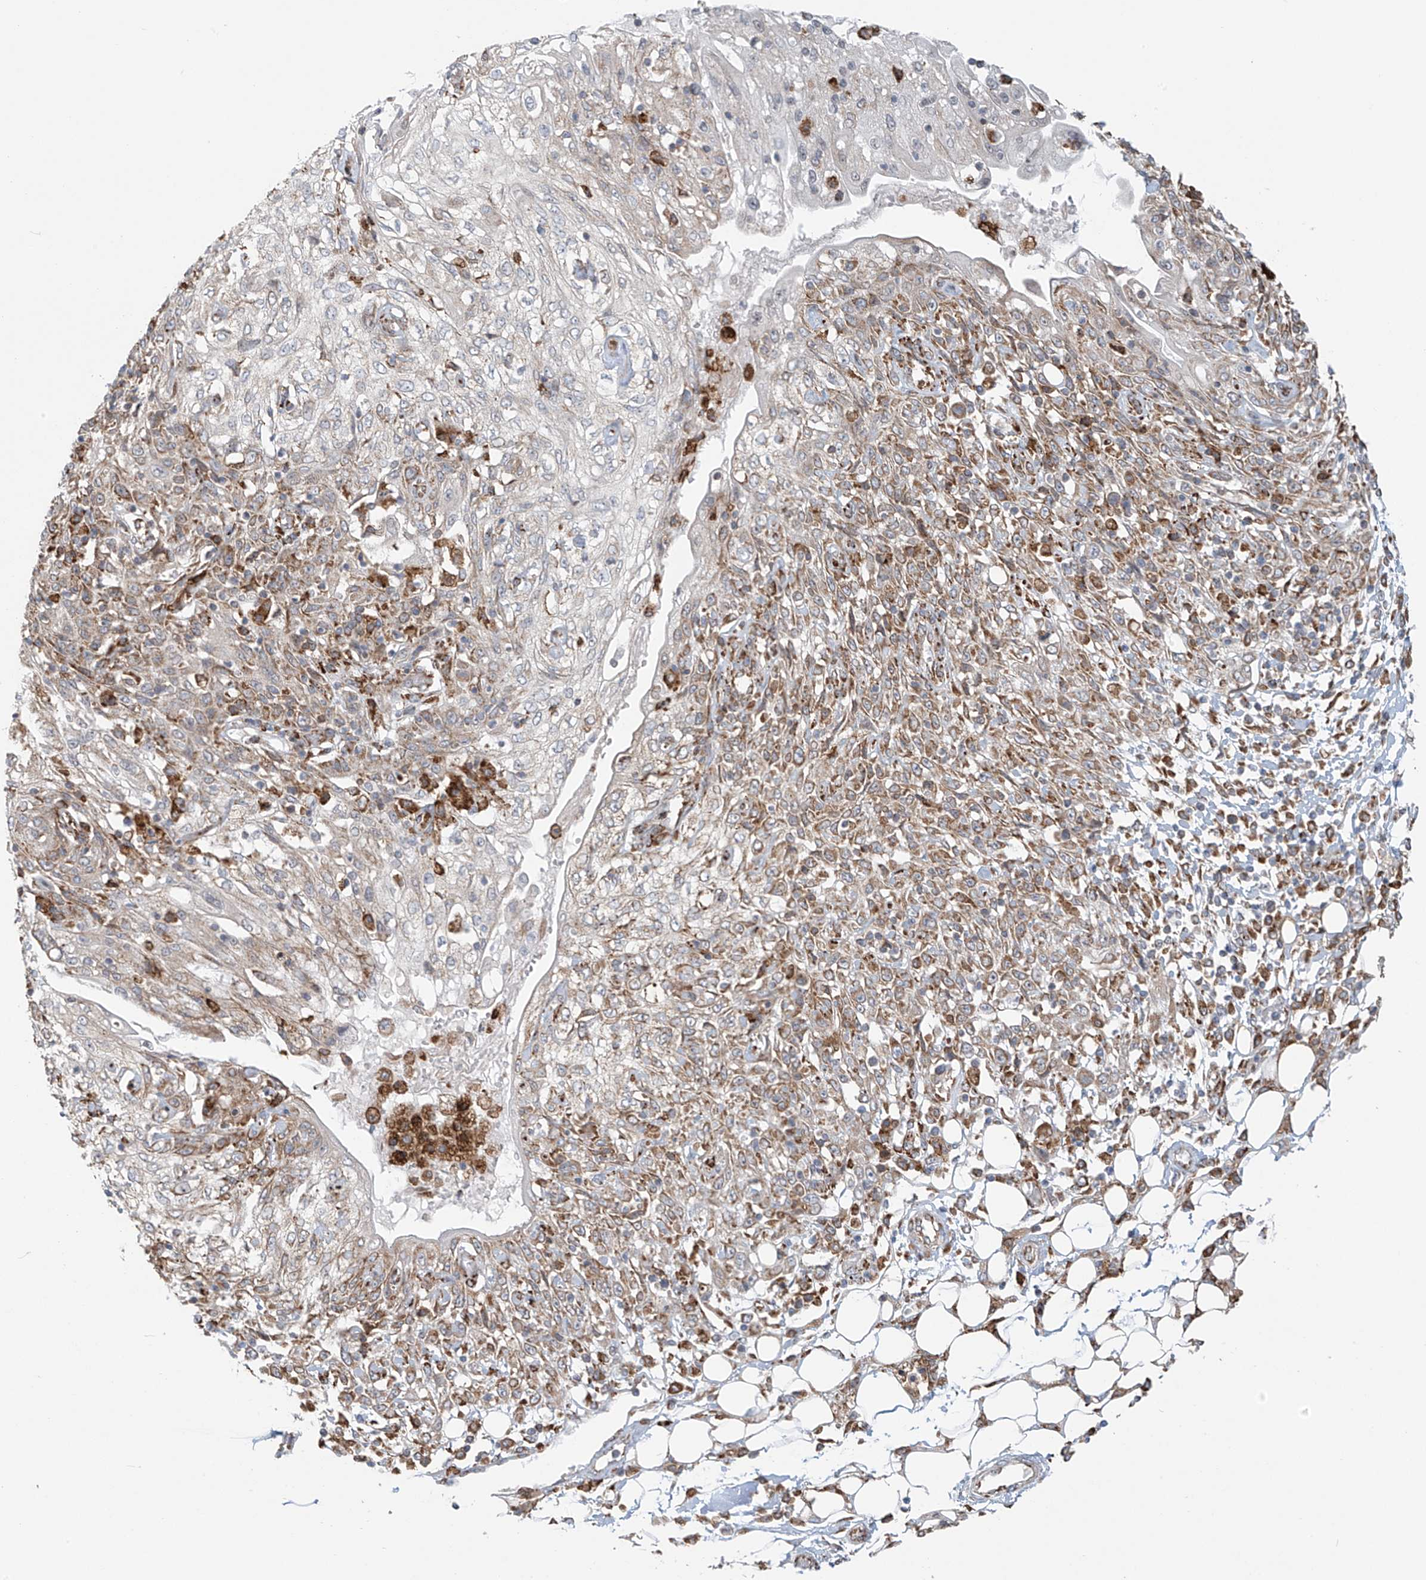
{"staining": {"intensity": "moderate", "quantity": ">75%", "location": "cytoplasmic/membranous"}, "tissue": "skin cancer", "cell_type": "Tumor cells", "image_type": "cancer", "snomed": [{"axis": "morphology", "description": "Squamous cell carcinoma, NOS"}, {"axis": "morphology", "description": "Squamous cell carcinoma, metastatic, NOS"}, {"axis": "topography", "description": "Skin"}, {"axis": "topography", "description": "Lymph node"}], "caption": "Immunohistochemical staining of skin cancer (metastatic squamous cell carcinoma) demonstrates moderate cytoplasmic/membranous protein expression in approximately >75% of tumor cells.", "gene": "KATNIP", "patient": {"sex": "male", "age": 75}}